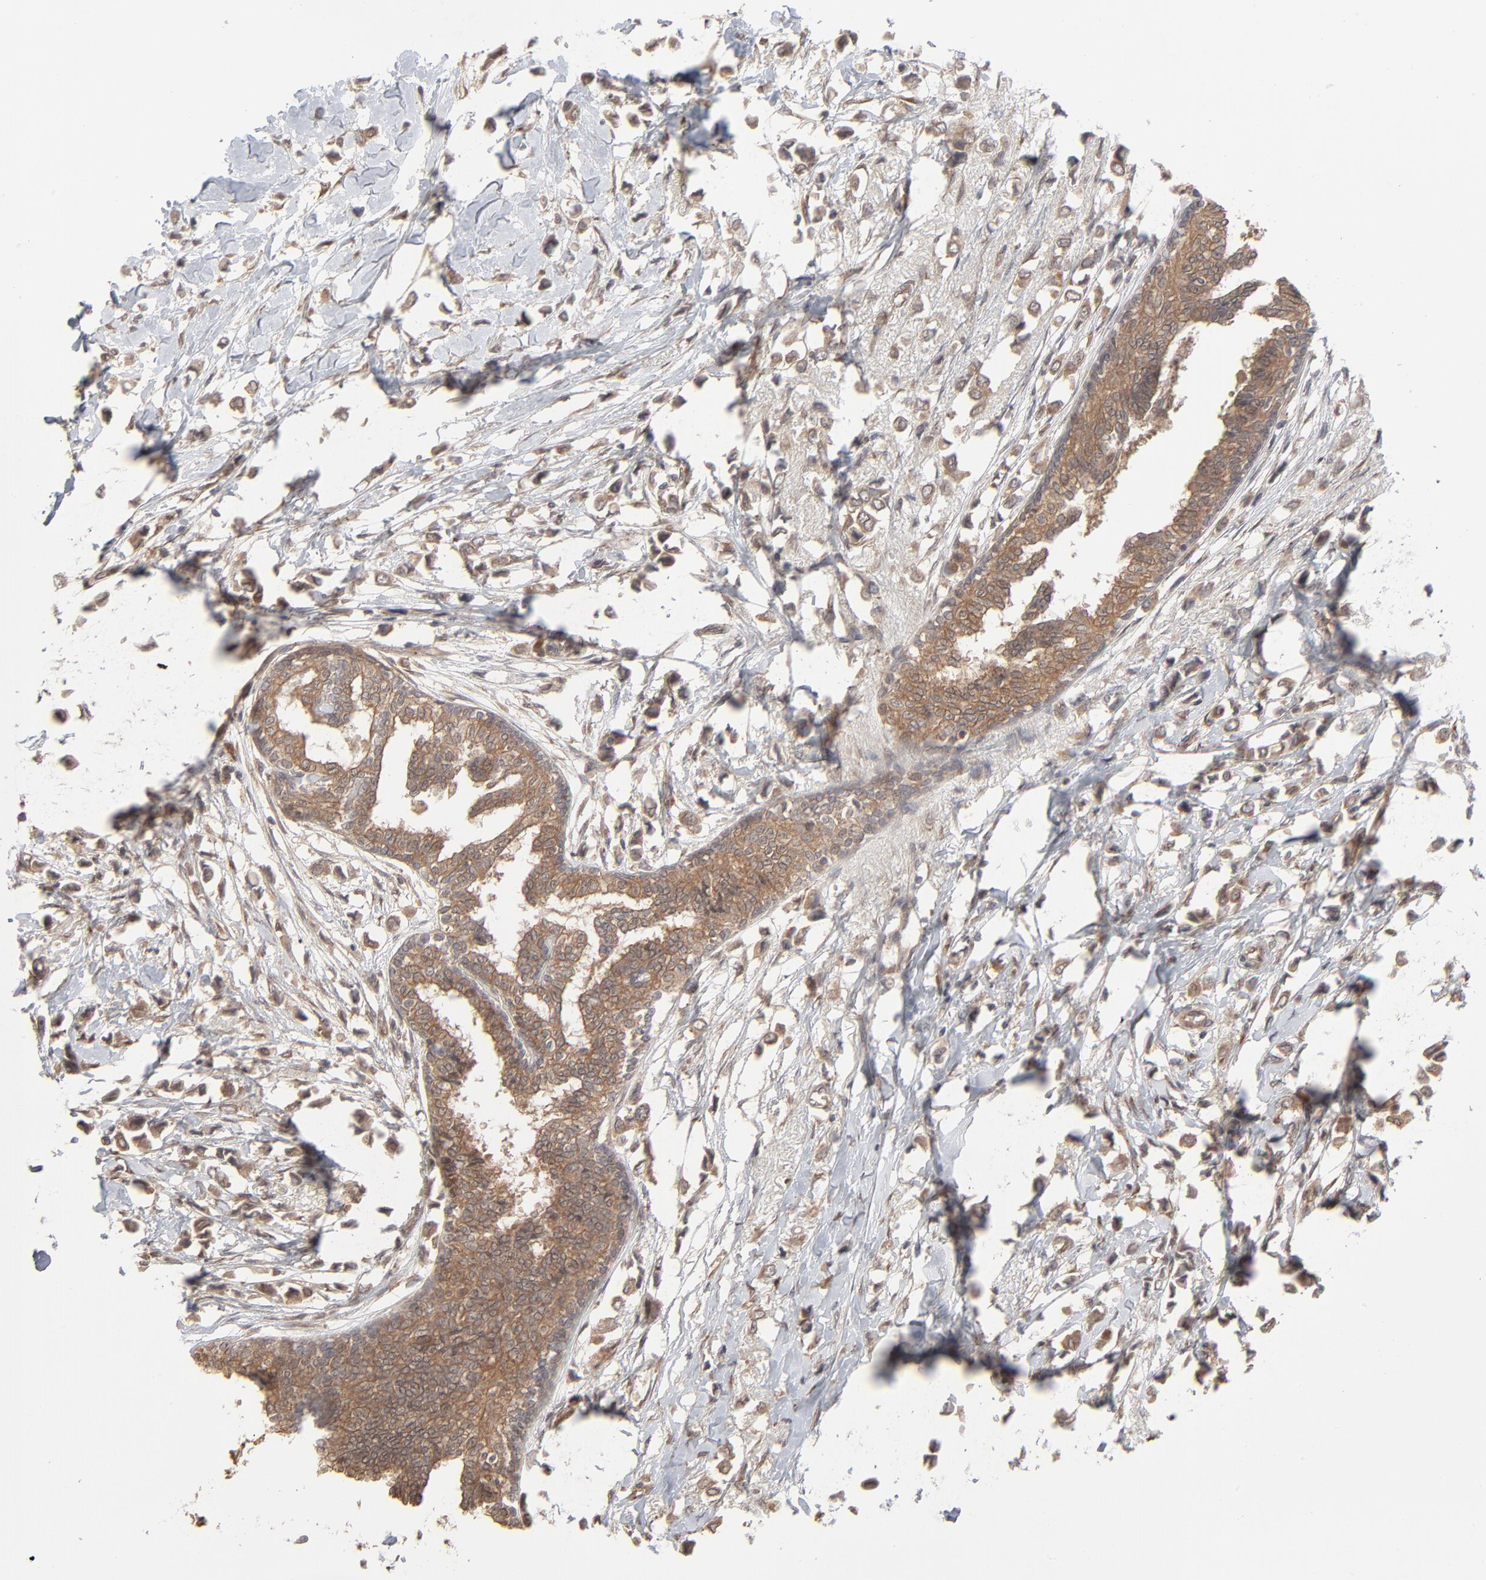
{"staining": {"intensity": "moderate", "quantity": ">75%", "location": "cytoplasmic/membranous"}, "tissue": "breast cancer", "cell_type": "Tumor cells", "image_type": "cancer", "snomed": [{"axis": "morphology", "description": "Lobular carcinoma"}, {"axis": "topography", "description": "Breast"}], "caption": "Breast lobular carcinoma stained with DAB (3,3'-diaminobenzidine) IHC displays medium levels of moderate cytoplasmic/membranous staining in about >75% of tumor cells.", "gene": "SCFD1", "patient": {"sex": "female", "age": 51}}